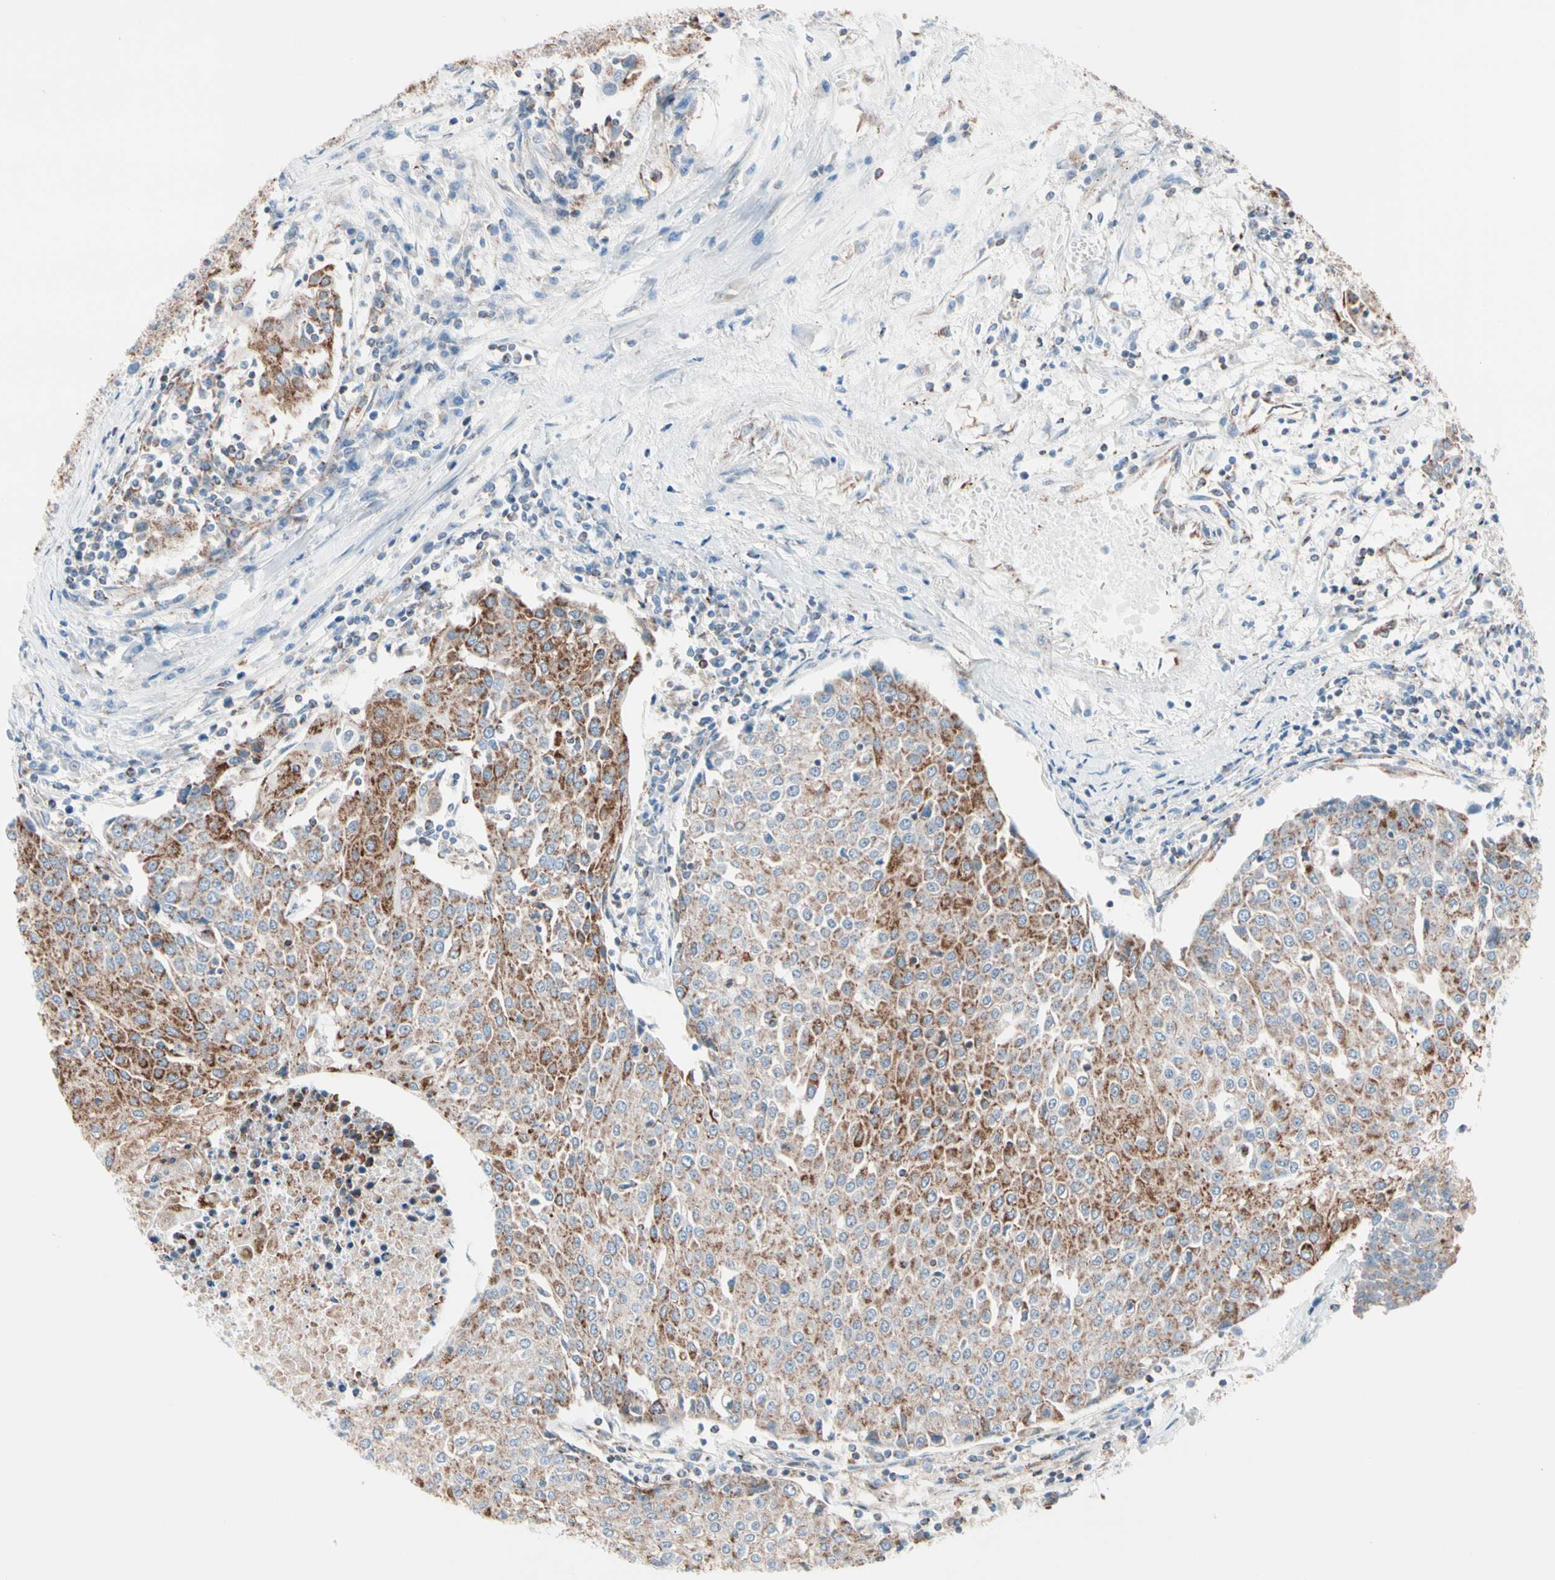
{"staining": {"intensity": "moderate", "quantity": ">75%", "location": "cytoplasmic/membranous"}, "tissue": "urothelial cancer", "cell_type": "Tumor cells", "image_type": "cancer", "snomed": [{"axis": "morphology", "description": "Urothelial carcinoma, High grade"}, {"axis": "topography", "description": "Urinary bladder"}], "caption": "This photomicrograph displays immunohistochemistry staining of human urothelial cancer, with medium moderate cytoplasmic/membranous positivity in about >75% of tumor cells.", "gene": "HK1", "patient": {"sex": "female", "age": 85}}